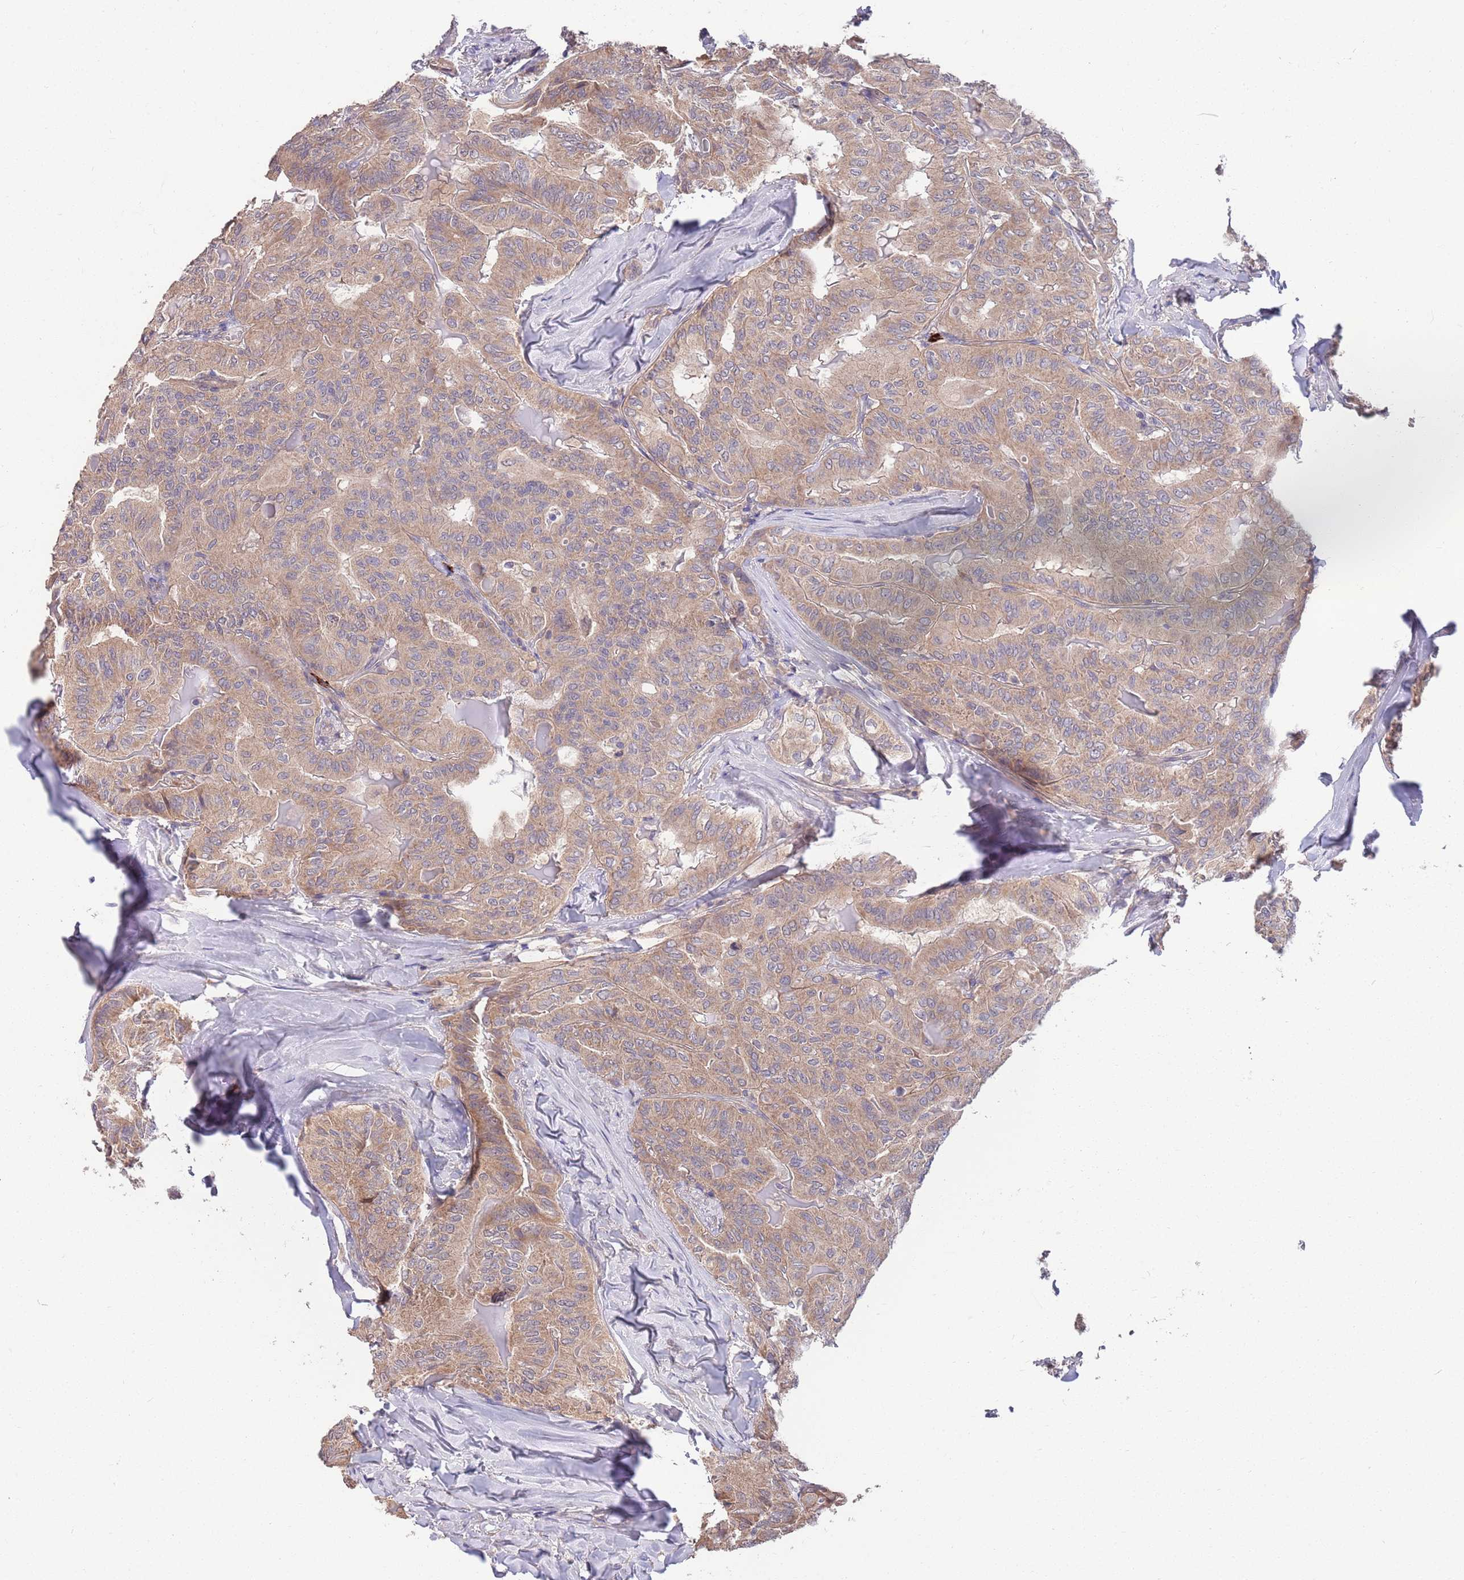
{"staining": {"intensity": "weak", "quantity": ">75%", "location": "cytoplasmic/membranous"}, "tissue": "thyroid cancer", "cell_type": "Tumor cells", "image_type": "cancer", "snomed": [{"axis": "morphology", "description": "Papillary adenocarcinoma, NOS"}, {"axis": "topography", "description": "Thyroid gland"}], "caption": "Immunohistochemical staining of papillary adenocarcinoma (thyroid) displays weak cytoplasmic/membranous protein positivity in about >75% of tumor cells.", "gene": "MARVELD2", "patient": {"sex": "female", "age": 68}}